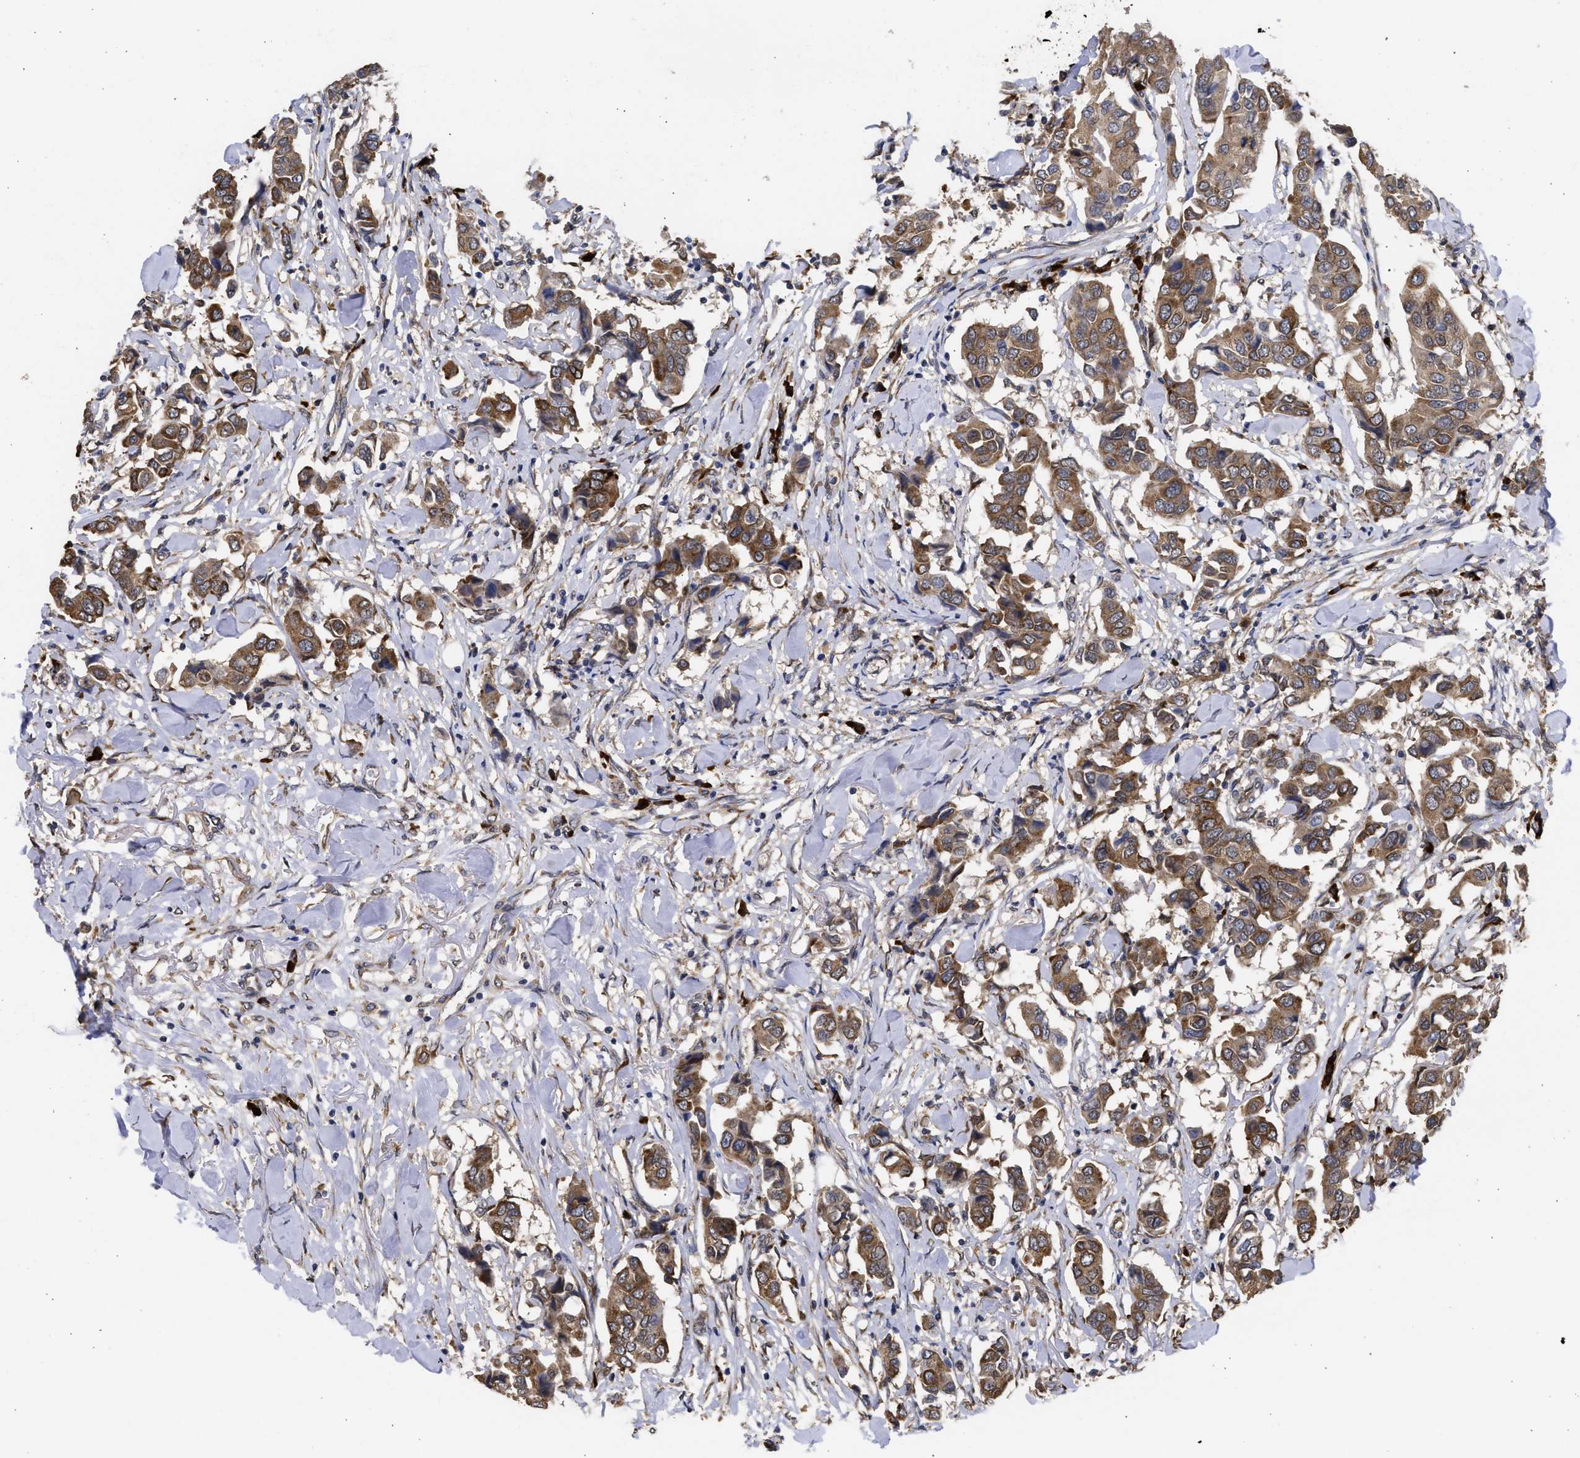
{"staining": {"intensity": "moderate", "quantity": ">75%", "location": "cytoplasmic/membranous"}, "tissue": "breast cancer", "cell_type": "Tumor cells", "image_type": "cancer", "snomed": [{"axis": "morphology", "description": "Duct carcinoma"}, {"axis": "topography", "description": "Breast"}], "caption": "Protein expression analysis of human breast cancer reveals moderate cytoplasmic/membranous expression in approximately >75% of tumor cells.", "gene": "DNAJC1", "patient": {"sex": "female", "age": 80}}